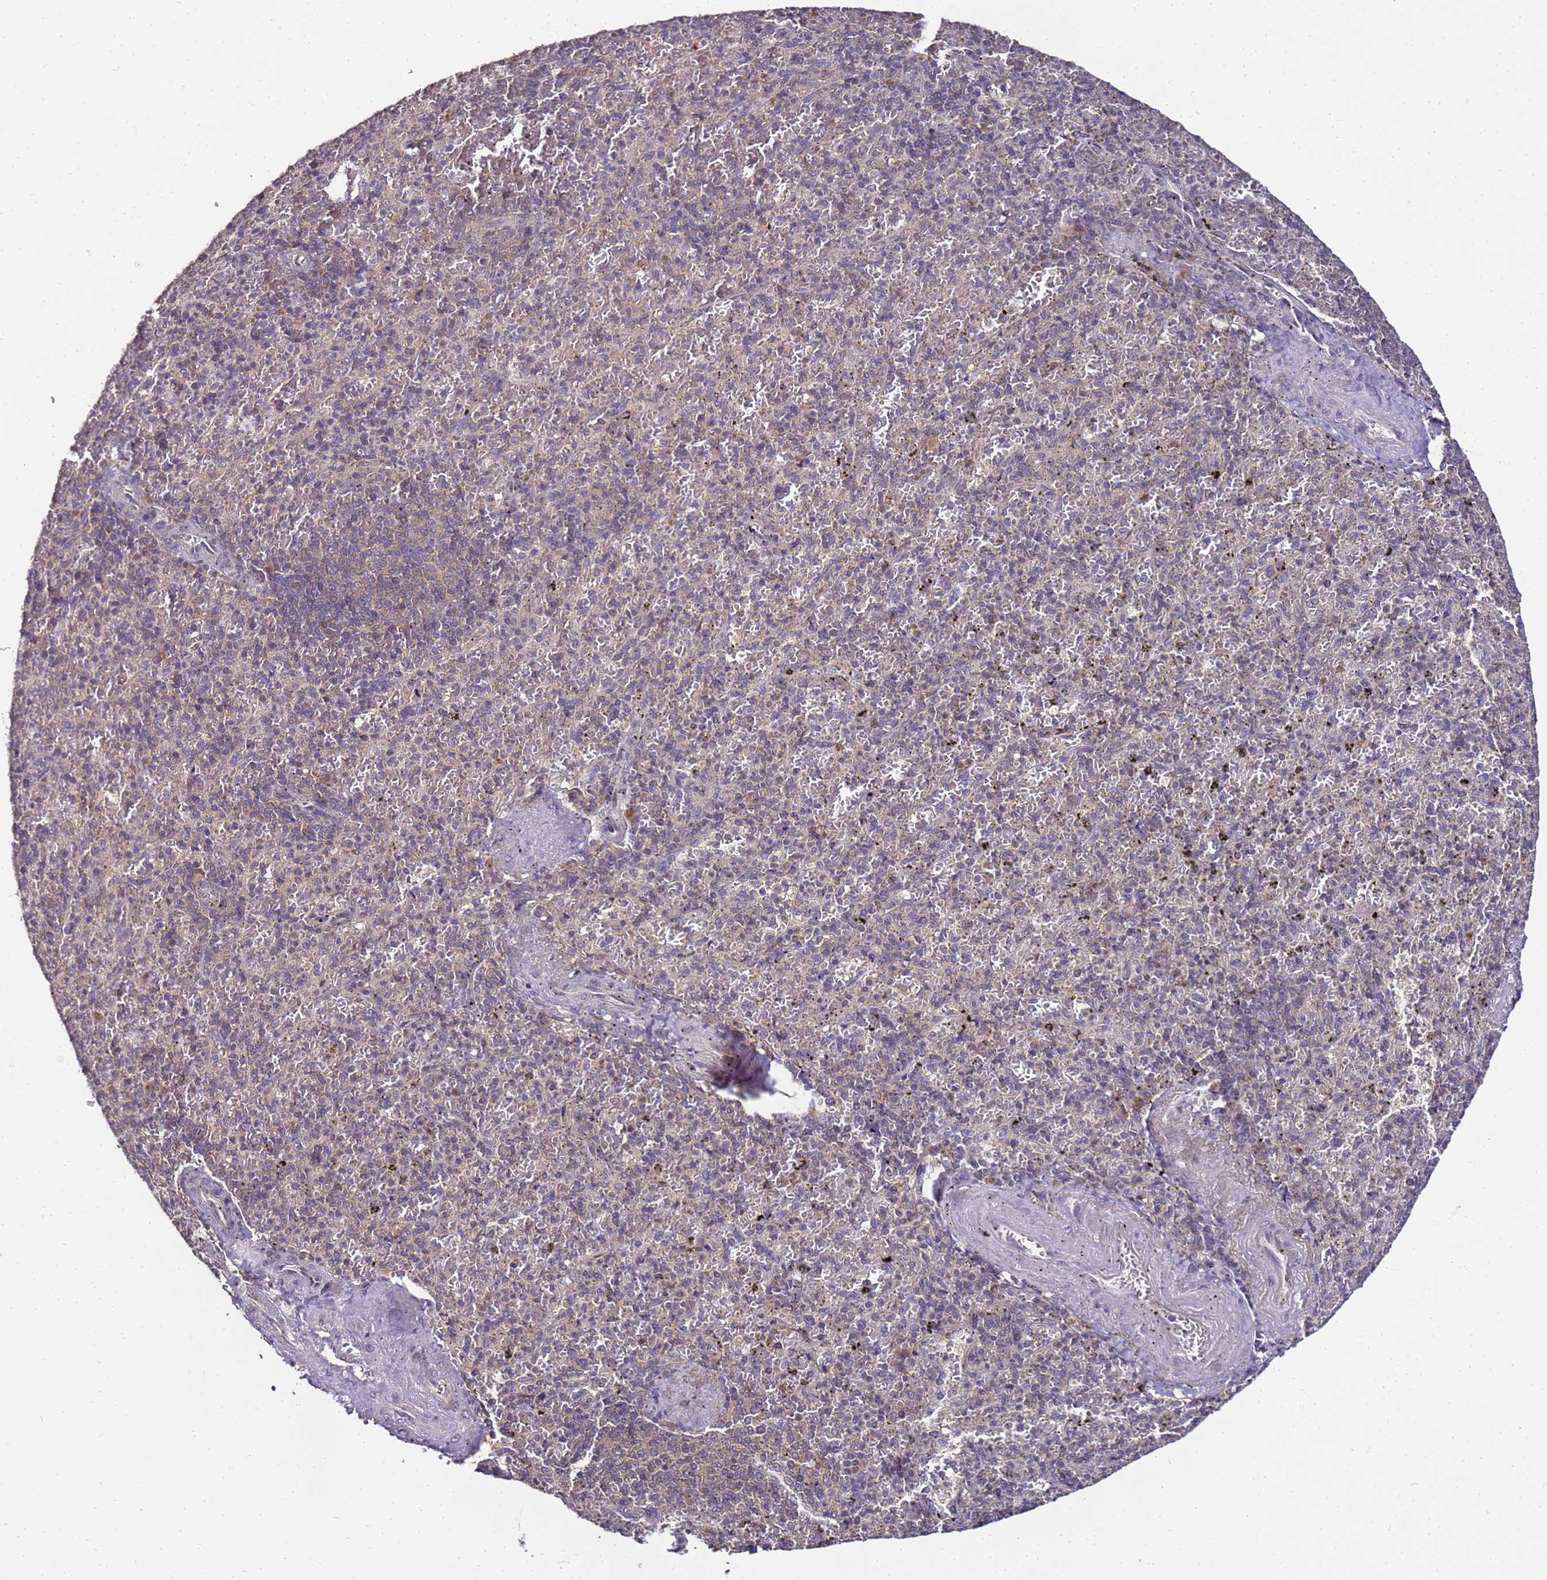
{"staining": {"intensity": "moderate", "quantity": "<25%", "location": "cytoplasmic/membranous"}, "tissue": "spleen", "cell_type": "Cells in red pulp", "image_type": "normal", "snomed": [{"axis": "morphology", "description": "Normal tissue, NOS"}, {"axis": "topography", "description": "Spleen"}], "caption": "Moderate cytoplasmic/membranous positivity is identified in about <25% of cells in red pulp in normal spleen. Nuclei are stained in blue.", "gene": "ANKRD17", "patient": {"sex": "male", "age": 82}}